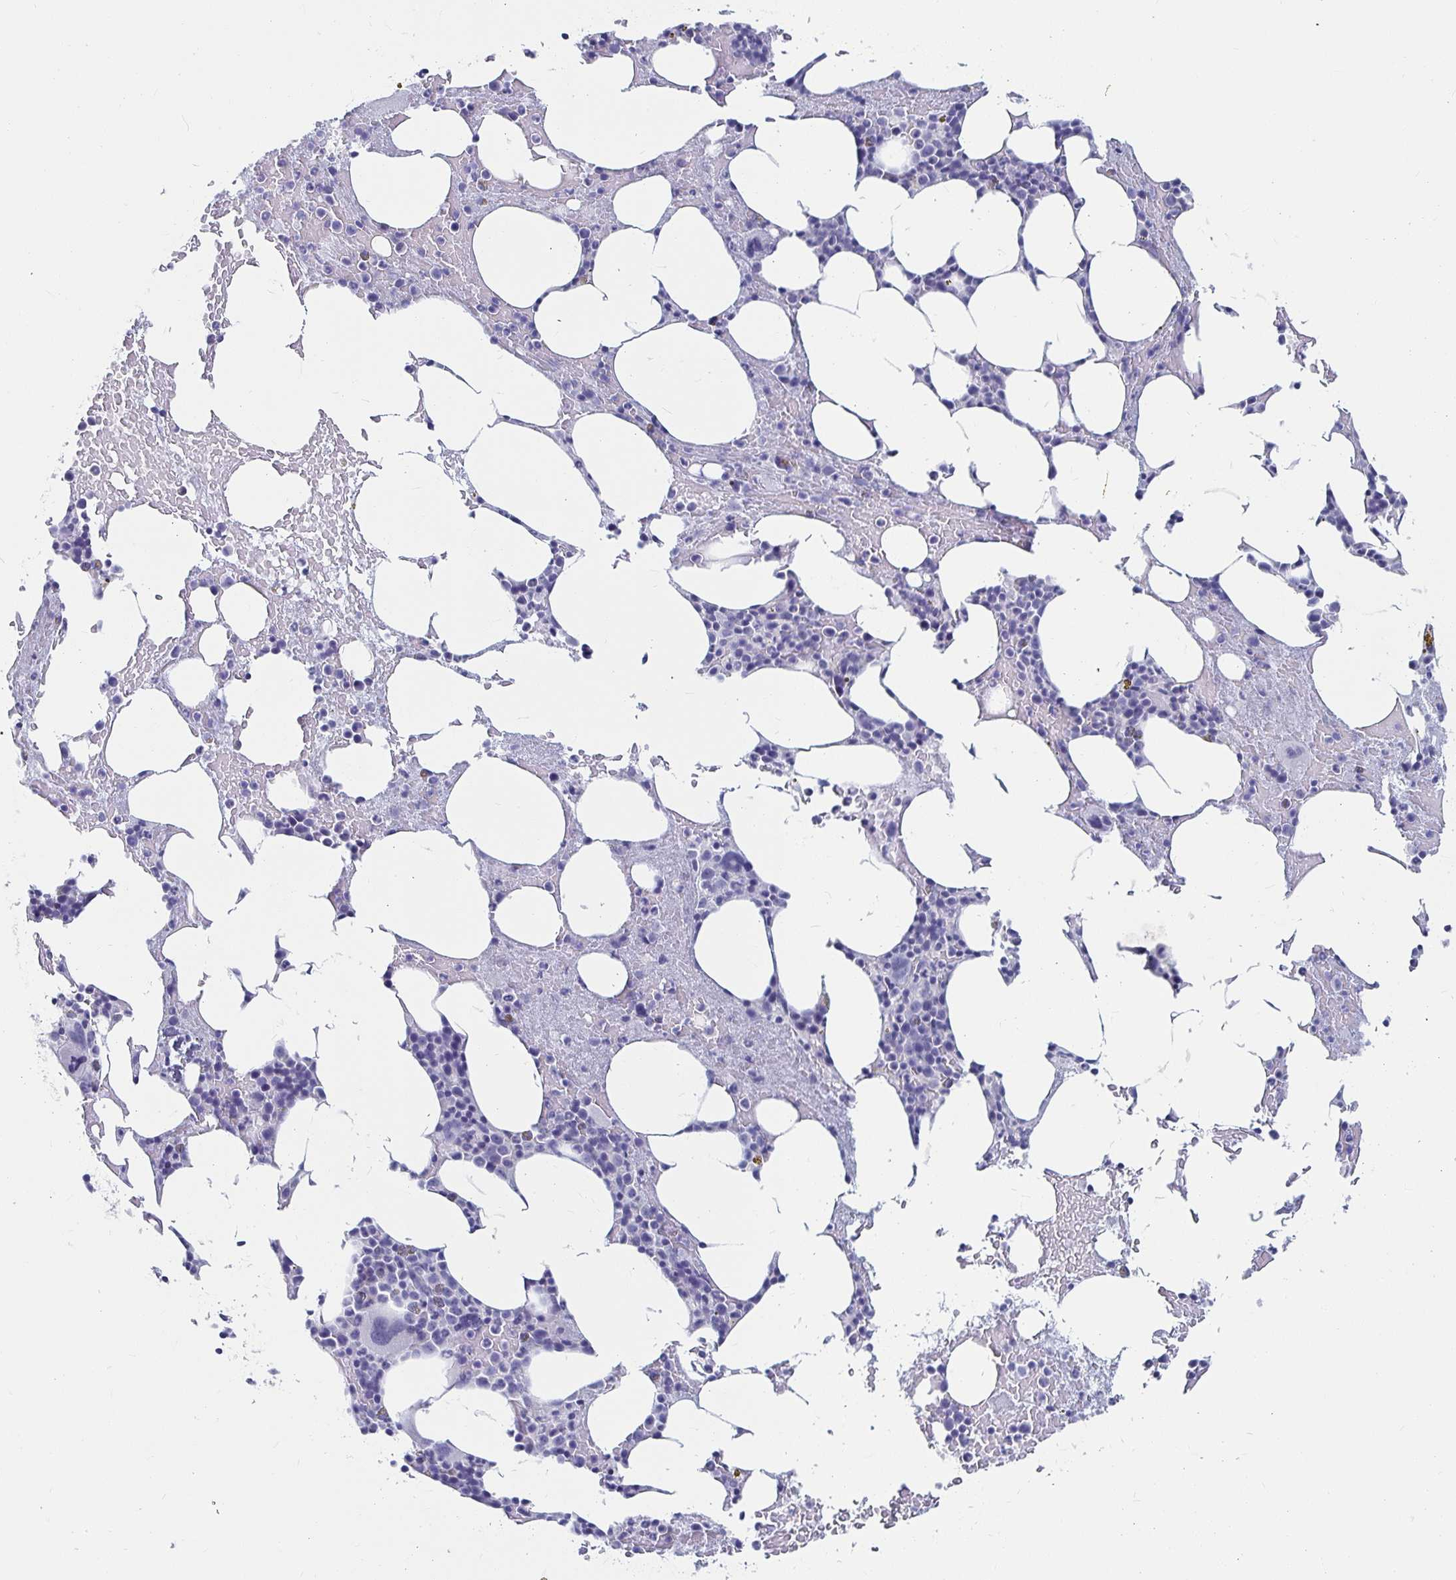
{"staining": {"intensity": "negative", "quantity": "none", "location": "none"}, "tissue": "bone marrow", "cell_type": "Hematopoietic cells", "image_type": "normal", "snomed": [{"axis": "morphology", "description": "Normal tissue, NOS"}, {"axis": "topography", "description": "Bone marrow"}], "caption": "High power microscopy histopathology image of an immunohistochemistry micrograph of benign bone marrow, revealing no significant expression in hematopoietic cells.", "gene": "CA9", "patient": {"sex": "female", "age": 62}}